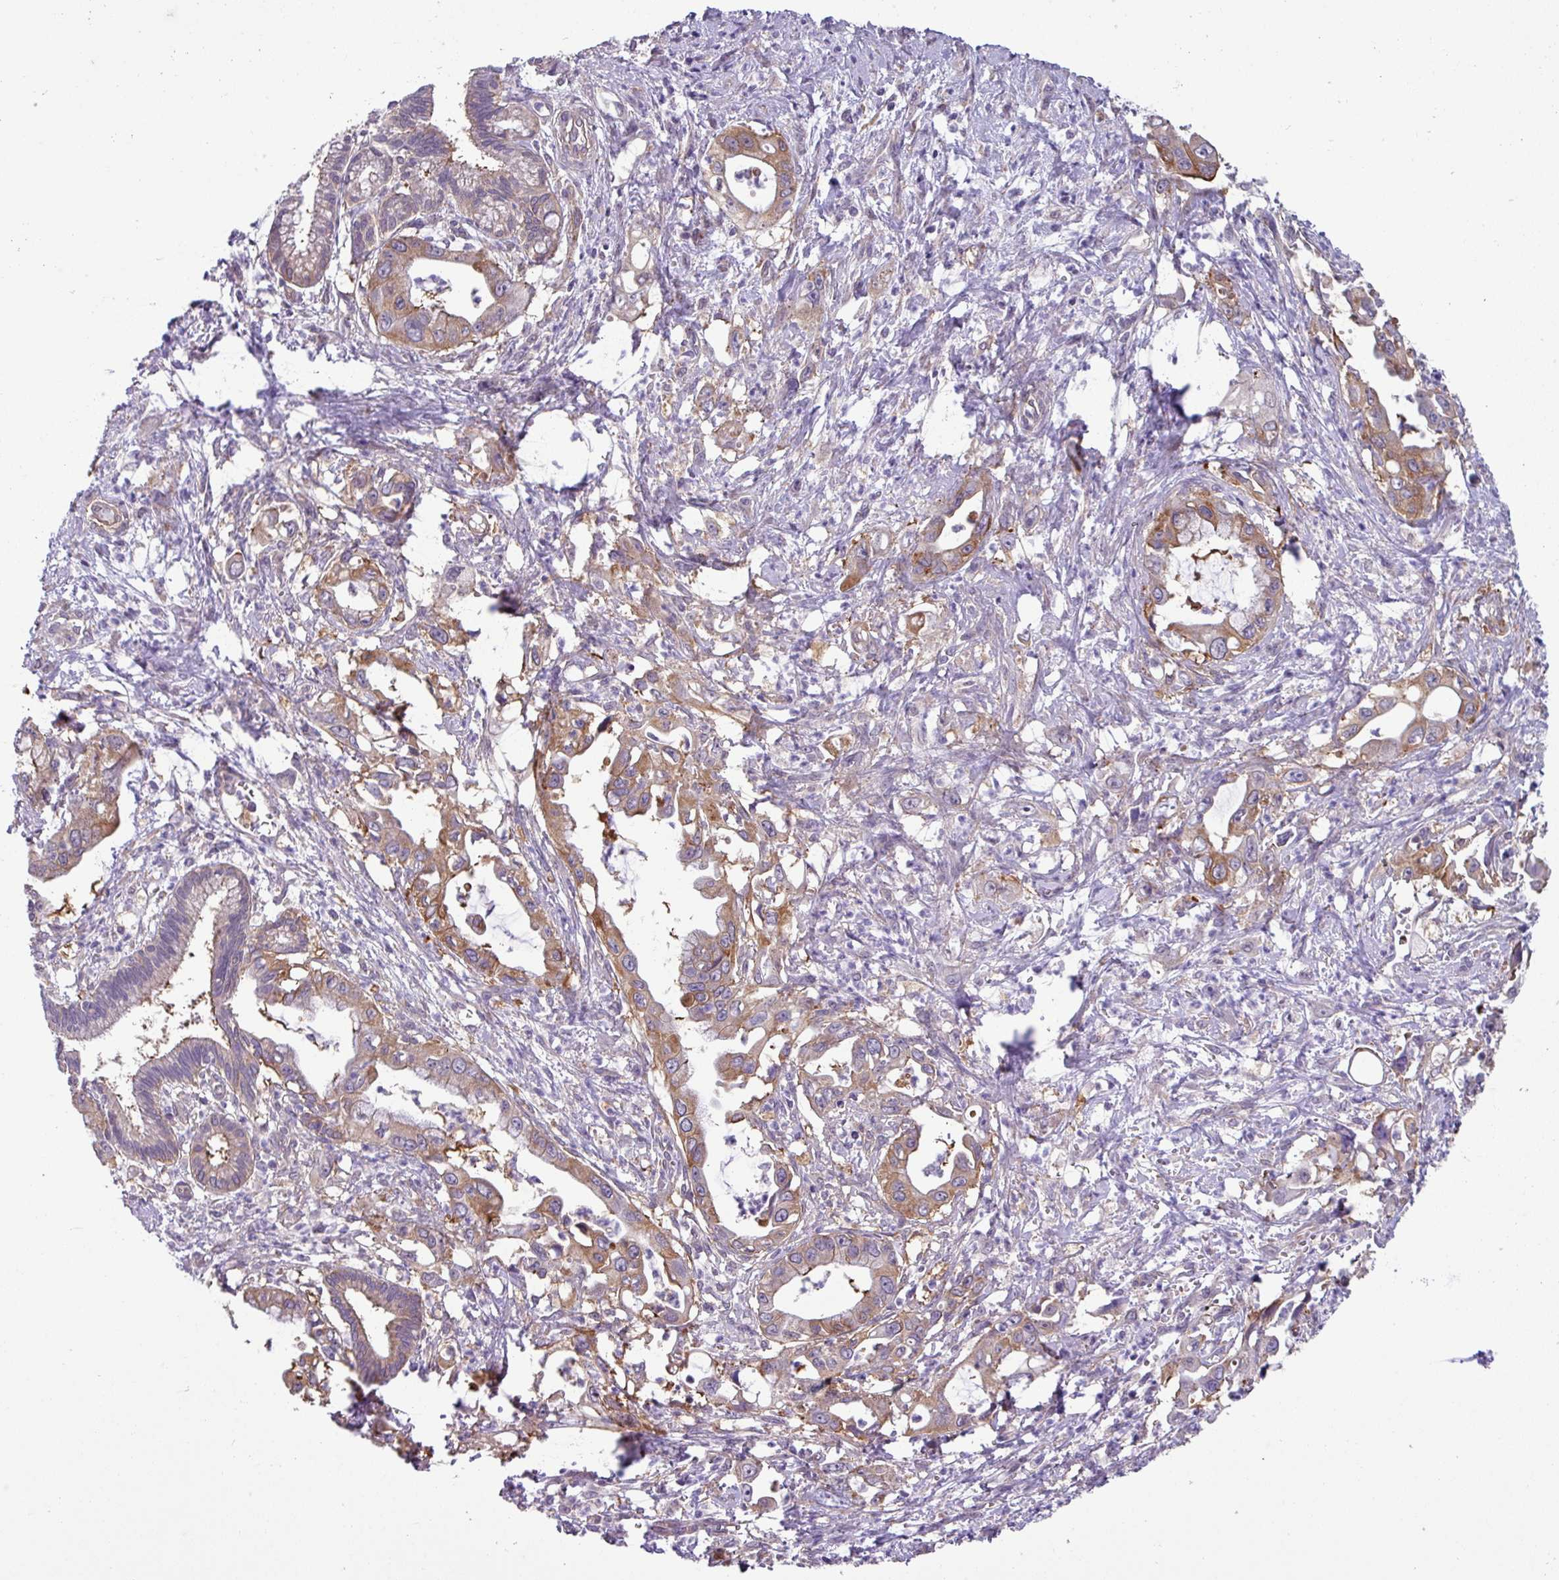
{"staining": {"intensity": "moderate", "quantity": "25%-75%", "location": "cytoplasmic/membranous"}, "tissue": "pancreatic cancer", "cell_type": "Tumor cells", "image_type": "cancer", "snomed": [{"axis": "morphology", "description": "Adenocarcinoma, NOS"}, {"axis": "topography", "description": "Pancreas"}], "caption": "Immunohistochemical staining of pancreatic adenocarcinoma exhibits medium levels of moderate cytoplasmic/membranous positivity in approximately 25%-75% of tumor cells. The protein is shown in brown color, while the nuclei are stained blue.", "gene": "SLC23A2", "patient": {"sex": "male", "age": 61}}